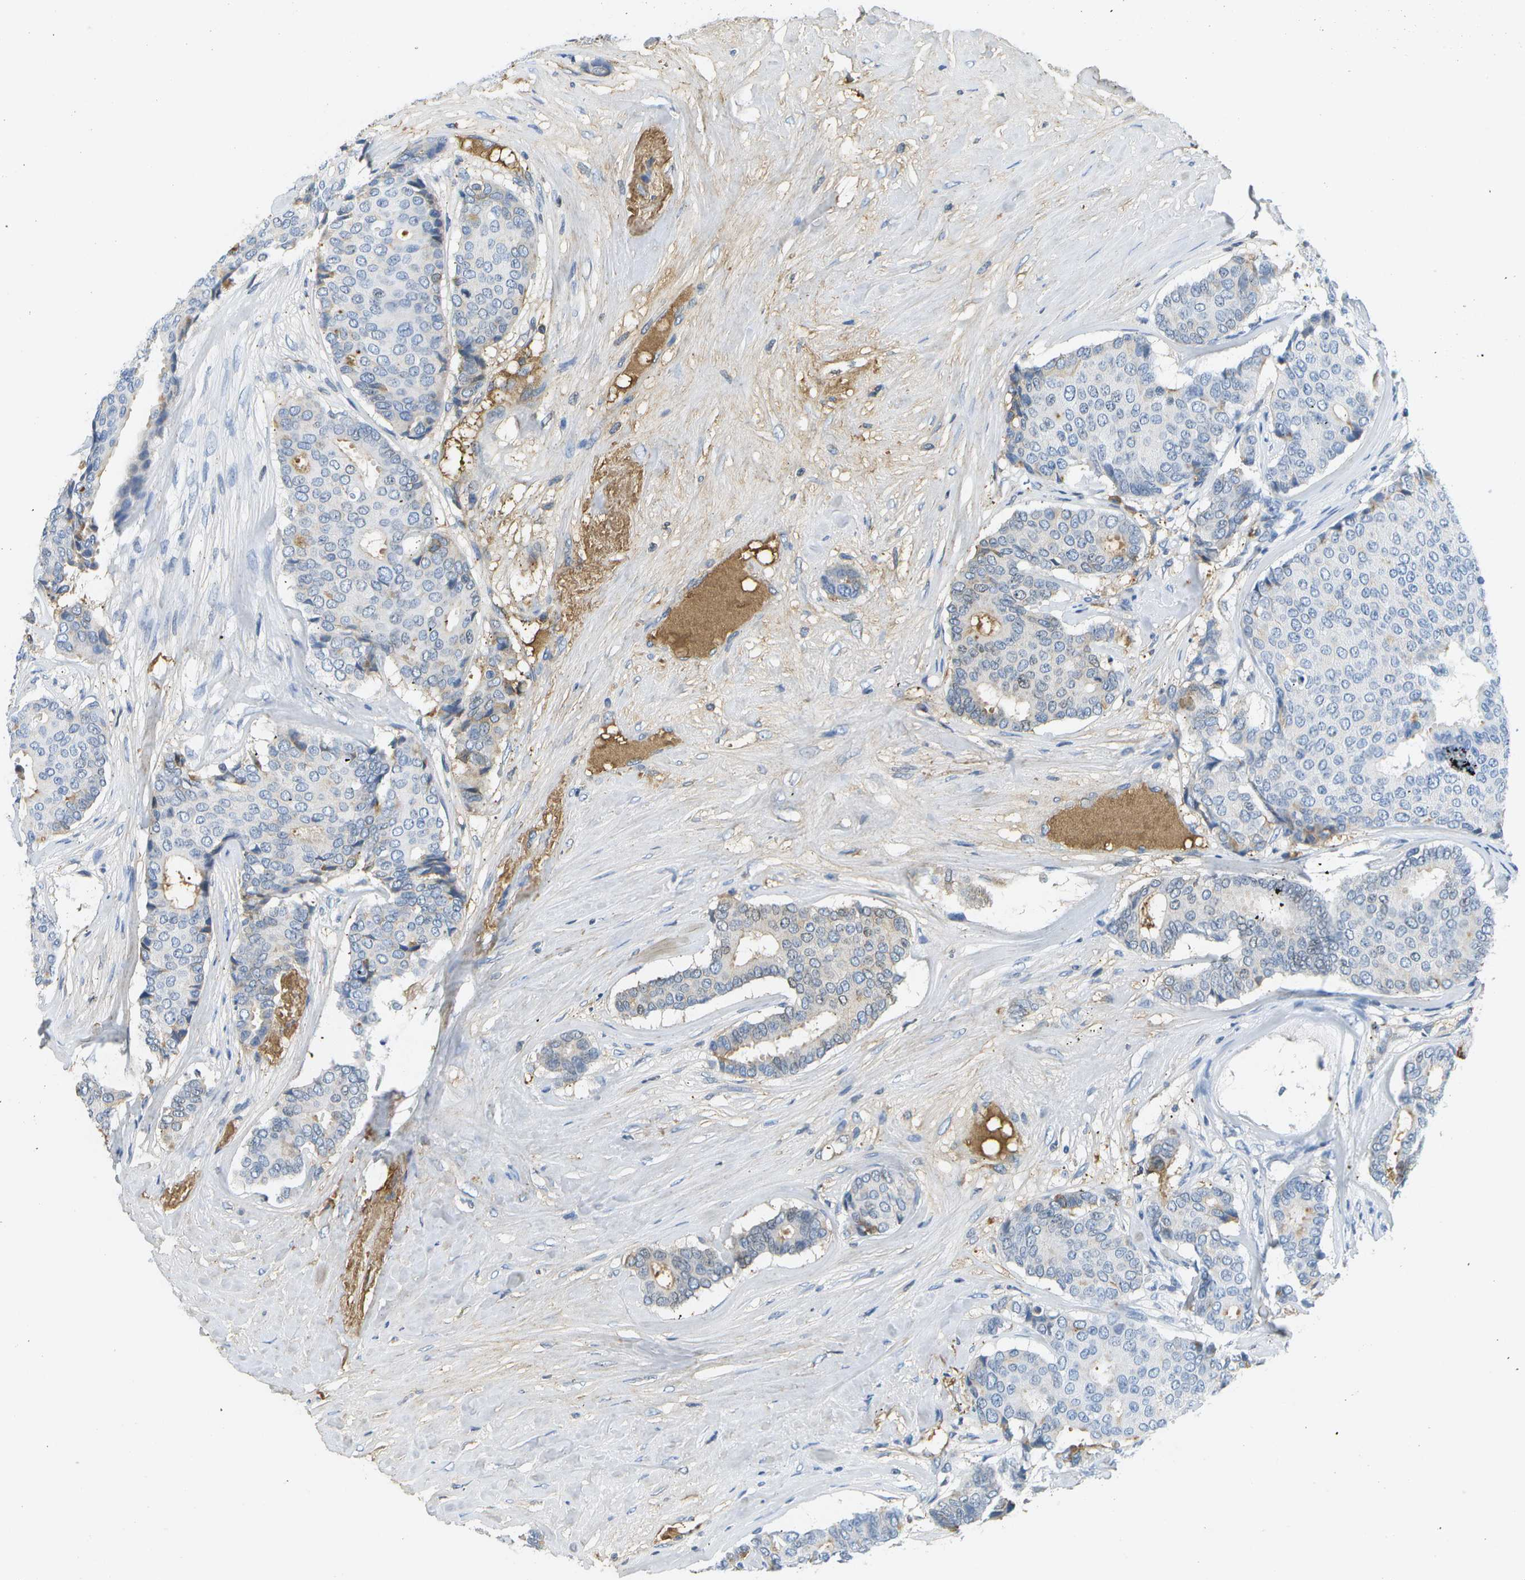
{"staining": {"intensity": "negative", "quantity": "none", "location": "none"}, "tissue": "breast cancer", "cell_type": "Tumor cells", "image_type": "cancer", "snomed": [{"axis": "morphology", "description": "Duct carcinoma"}, {"axis": "topography", "description": "Breast"}], "caption": "Tumor cells show no significant protein staining in breast invasive ductal carcinoma. Brightfield microscopy of immunohistochemistry (IHC) stained with DAB (3,3'-diaminobenzidine) (brown) and hematoxylin (blue), captured at high magnification.", "gene": "SERPINA1", "patient": {"sex": "female", "age": 75}}